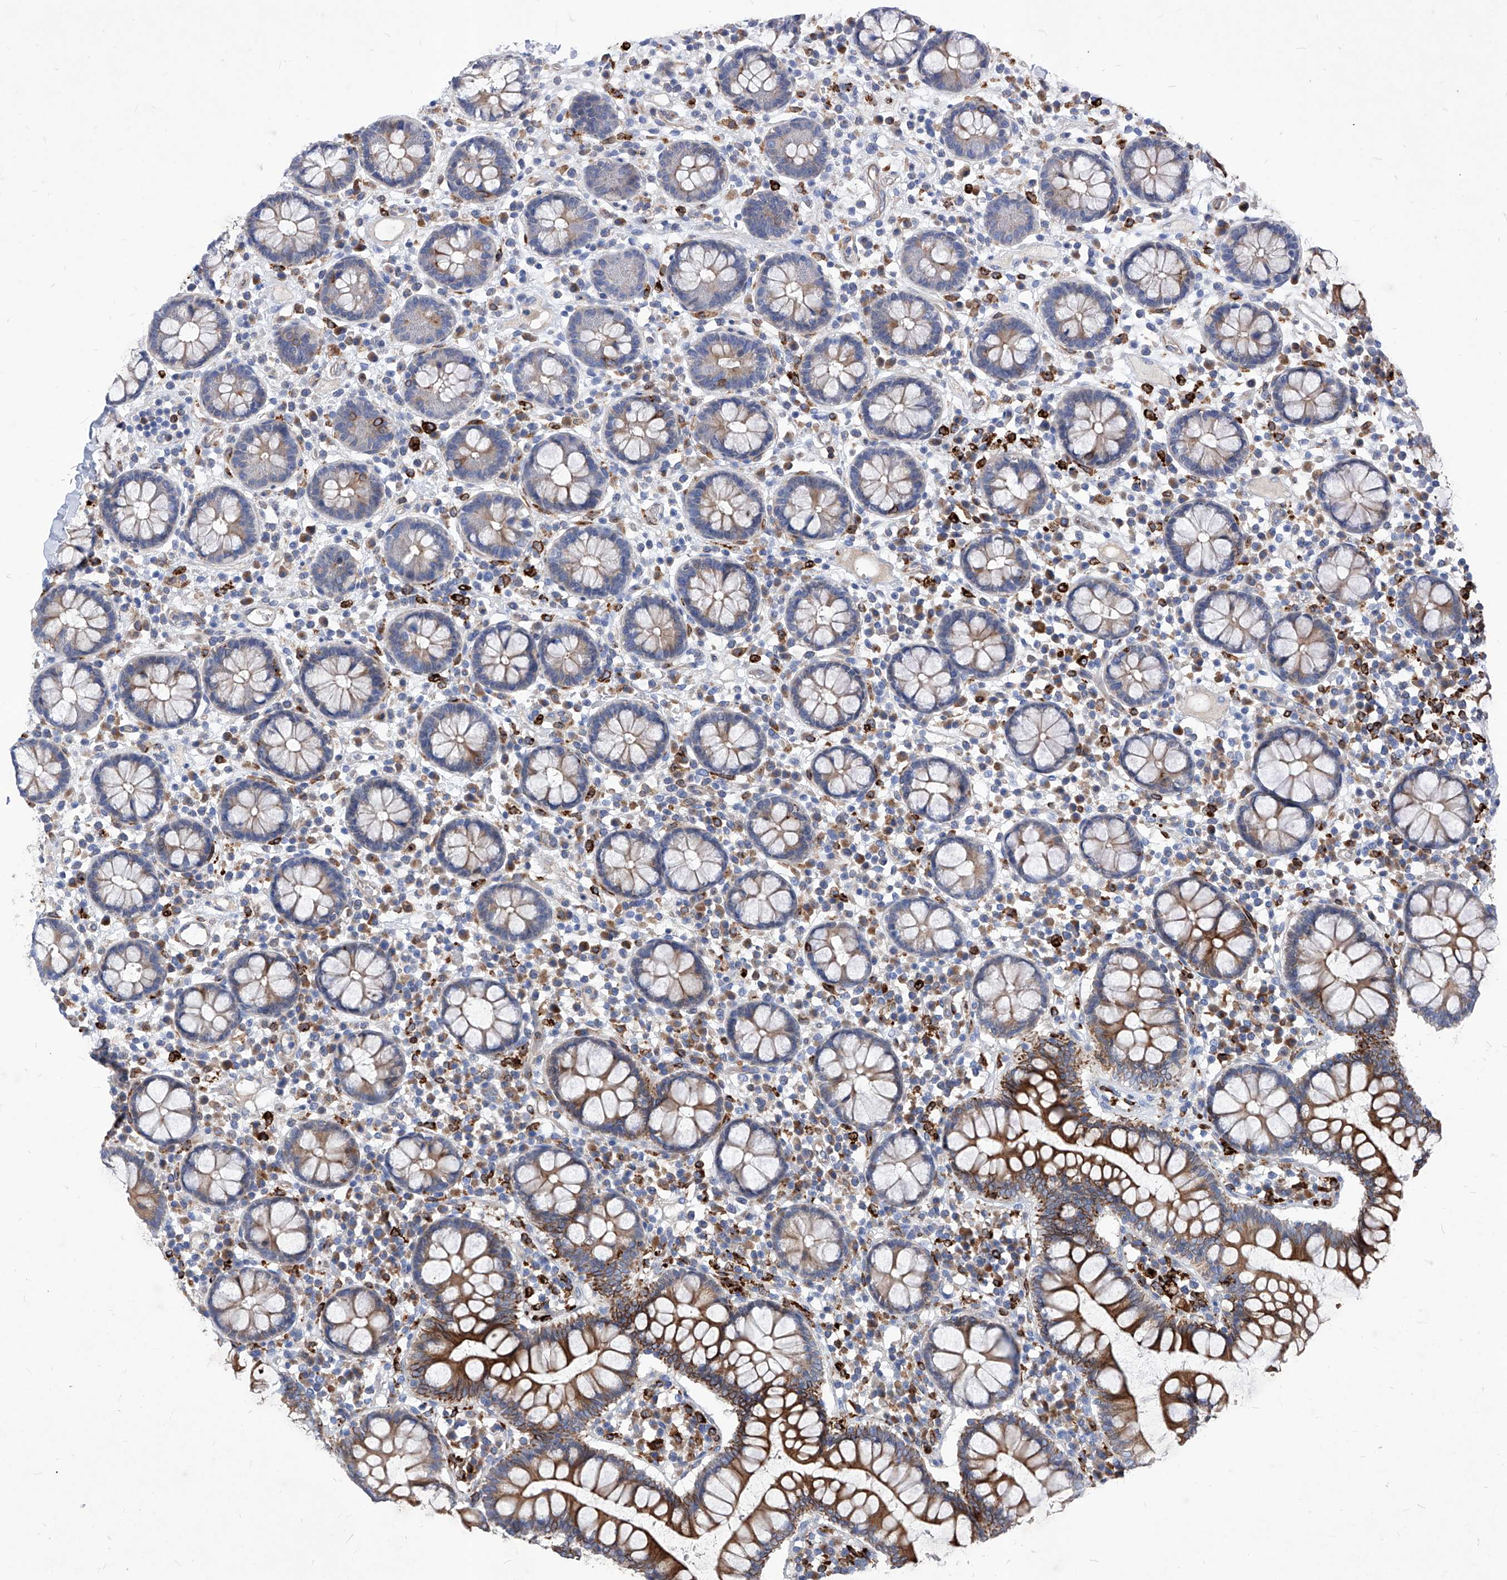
{"staining": {"intensity": "negative", "quantity": "none", "location": "none"}, "tissue": "colon", "cell_type": "Endothelial cells", "image_type": "normal", "snomed": [{"axis": "morphology", "description": "Normal tissue, NOS"}, {"axis": "topography", "description": "Colon"}], "caption": "The histopathology image demonstrates no significant expression in endothelial cells of colon. (DAB IHC, high magnification).", "gene": "UBOX5", "patient": {"sex": "female", "age": 79}}